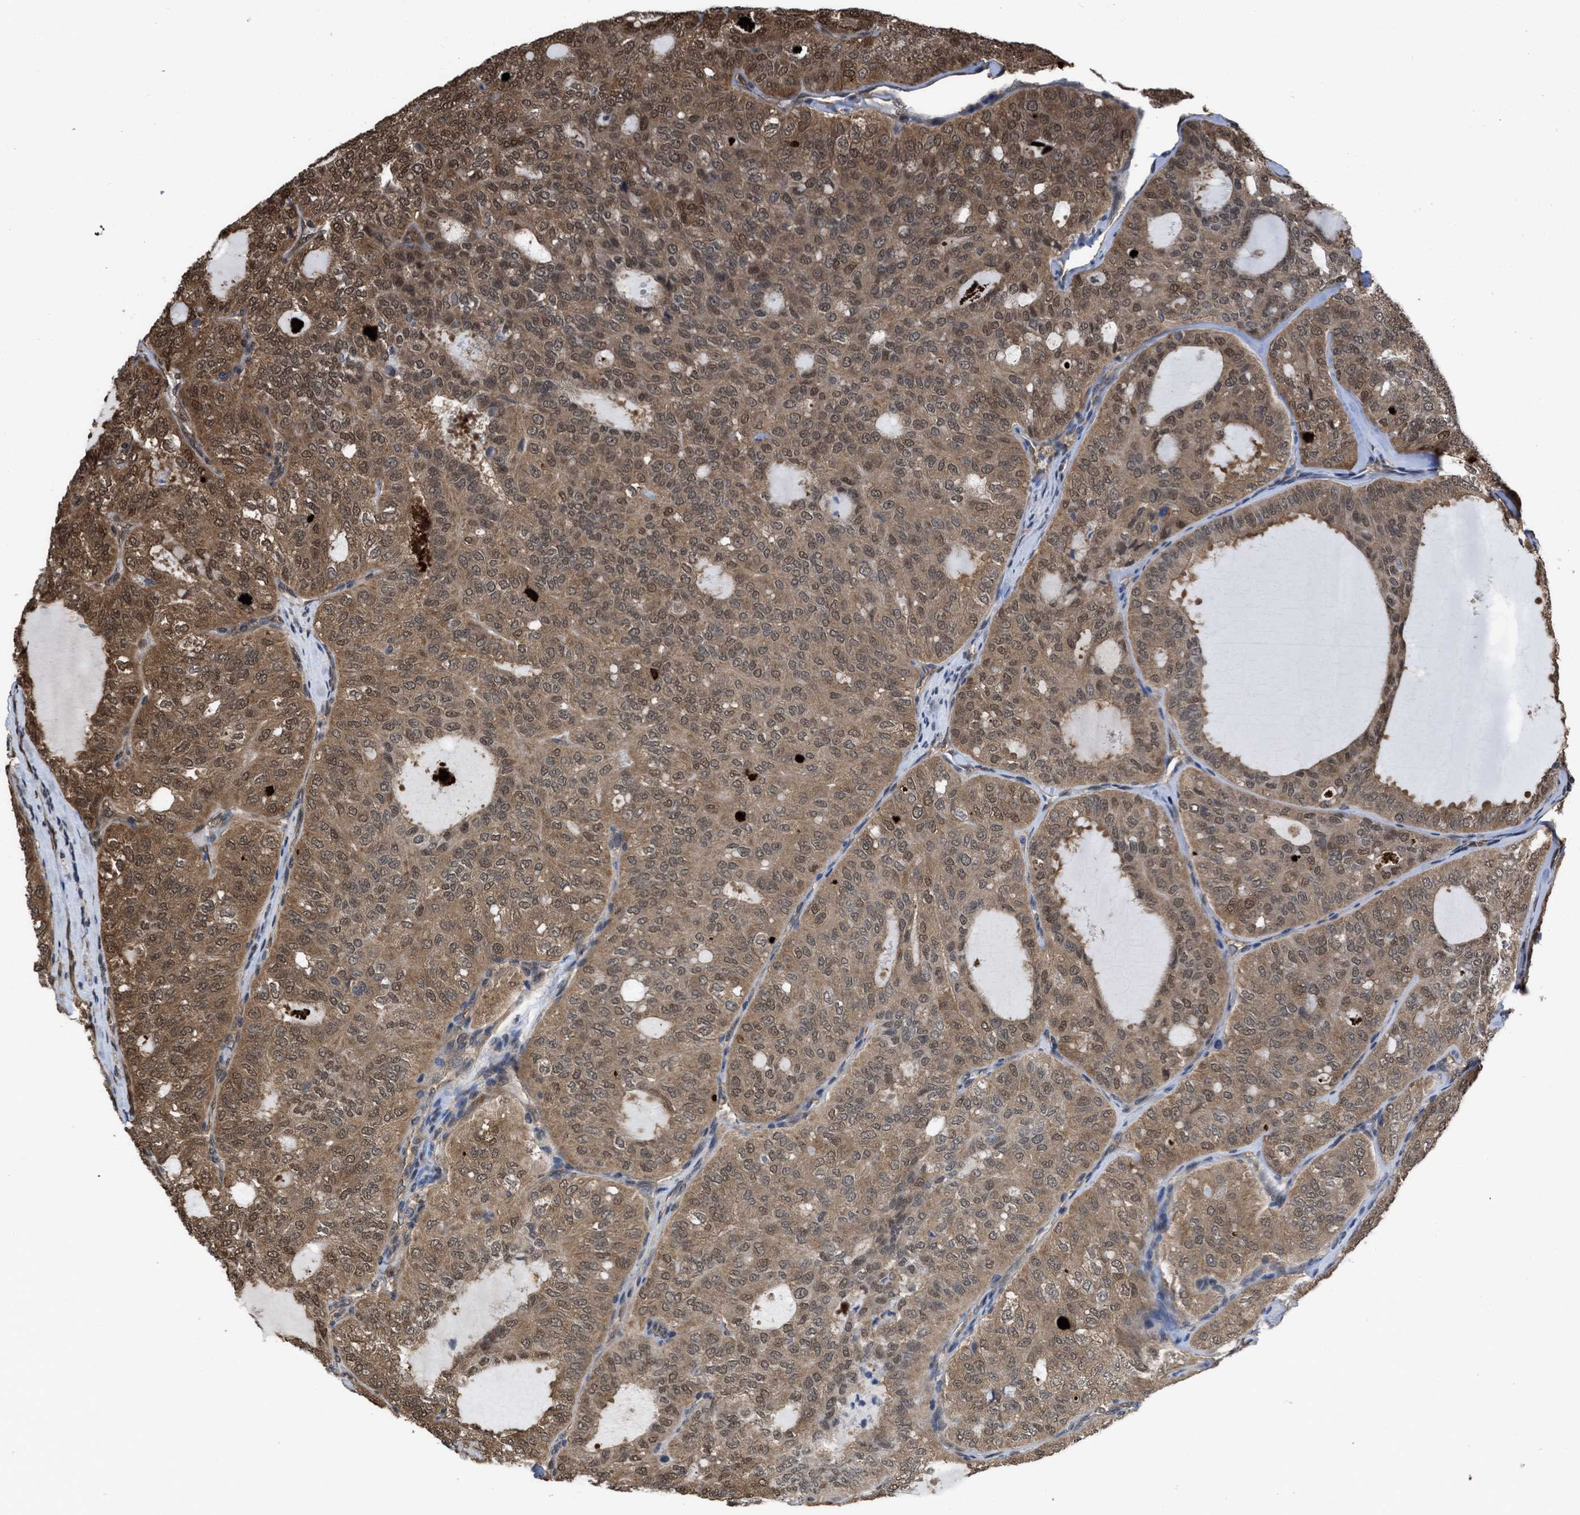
{"staining": {"intensity": "moderate", "quantity": ">75%", "location": "cytoplasmic/membranous,nuclear"}, "tissue": "thyroid cancer", "cell_type": "Tumor cells", "image_type": "cancer", "snomed": [{"axis": "morphology", "description": "Follicular adenoma carcinoma, NOS"}, {"axis": "topography", "description": "Thyroid gland"}], "caption": "The image reveals immunohistochemical staining of follicular adenoma carcinoma (thyroid). There is moderate cytoplasmic/membranous and nuclear staining is identified in about >75% of tumor cells. (DAB (3,3'-diaminobenzidine) IHC with brightfield microscopy, high magnification).", "gene": "YWHAG", "patient": {"sex": "male", "age": 75}}